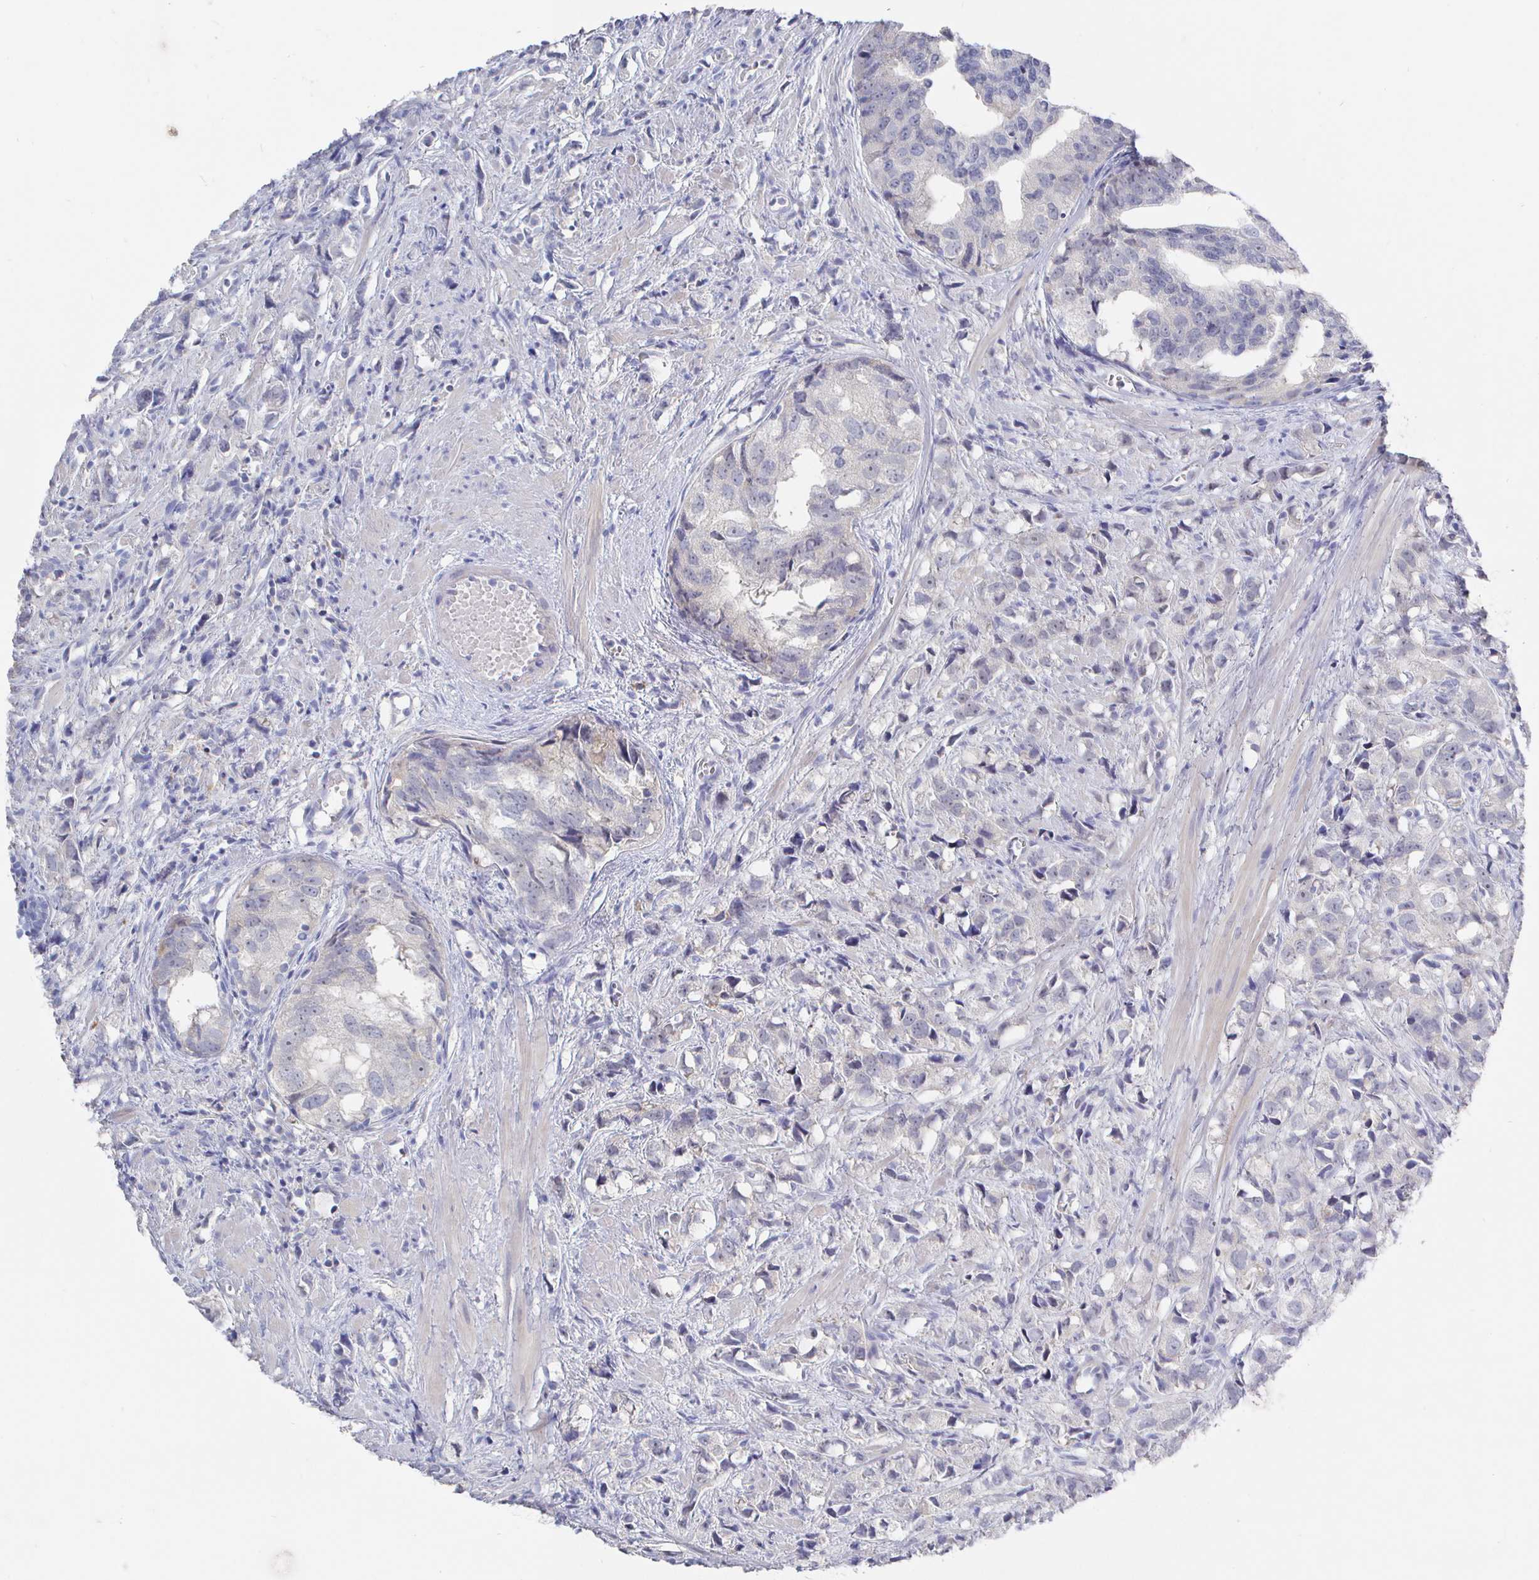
{"staining": {"intensity": "negative", "quantity": "none", "location": "none"}, "tissue": "prostate cancer", "cell_type": "Tumor cells", "image_type": "cancer", "snomed": [{"axis": "morphology", "description": "Adenocarcinoma, High grade"}, {"axis": "topography", "description": "Prostate"}], "caption": "Immunohistochemistry histopathology image of human prostate cancer stained for a protein (brown), which reveals no positivity in tumor cells. The staining is performed using DAB brown chromogen with nuclei counter-stained in using hematoxylin.", "gene": "LRRC23", "patient": {"sex": "male", "age": 58}}